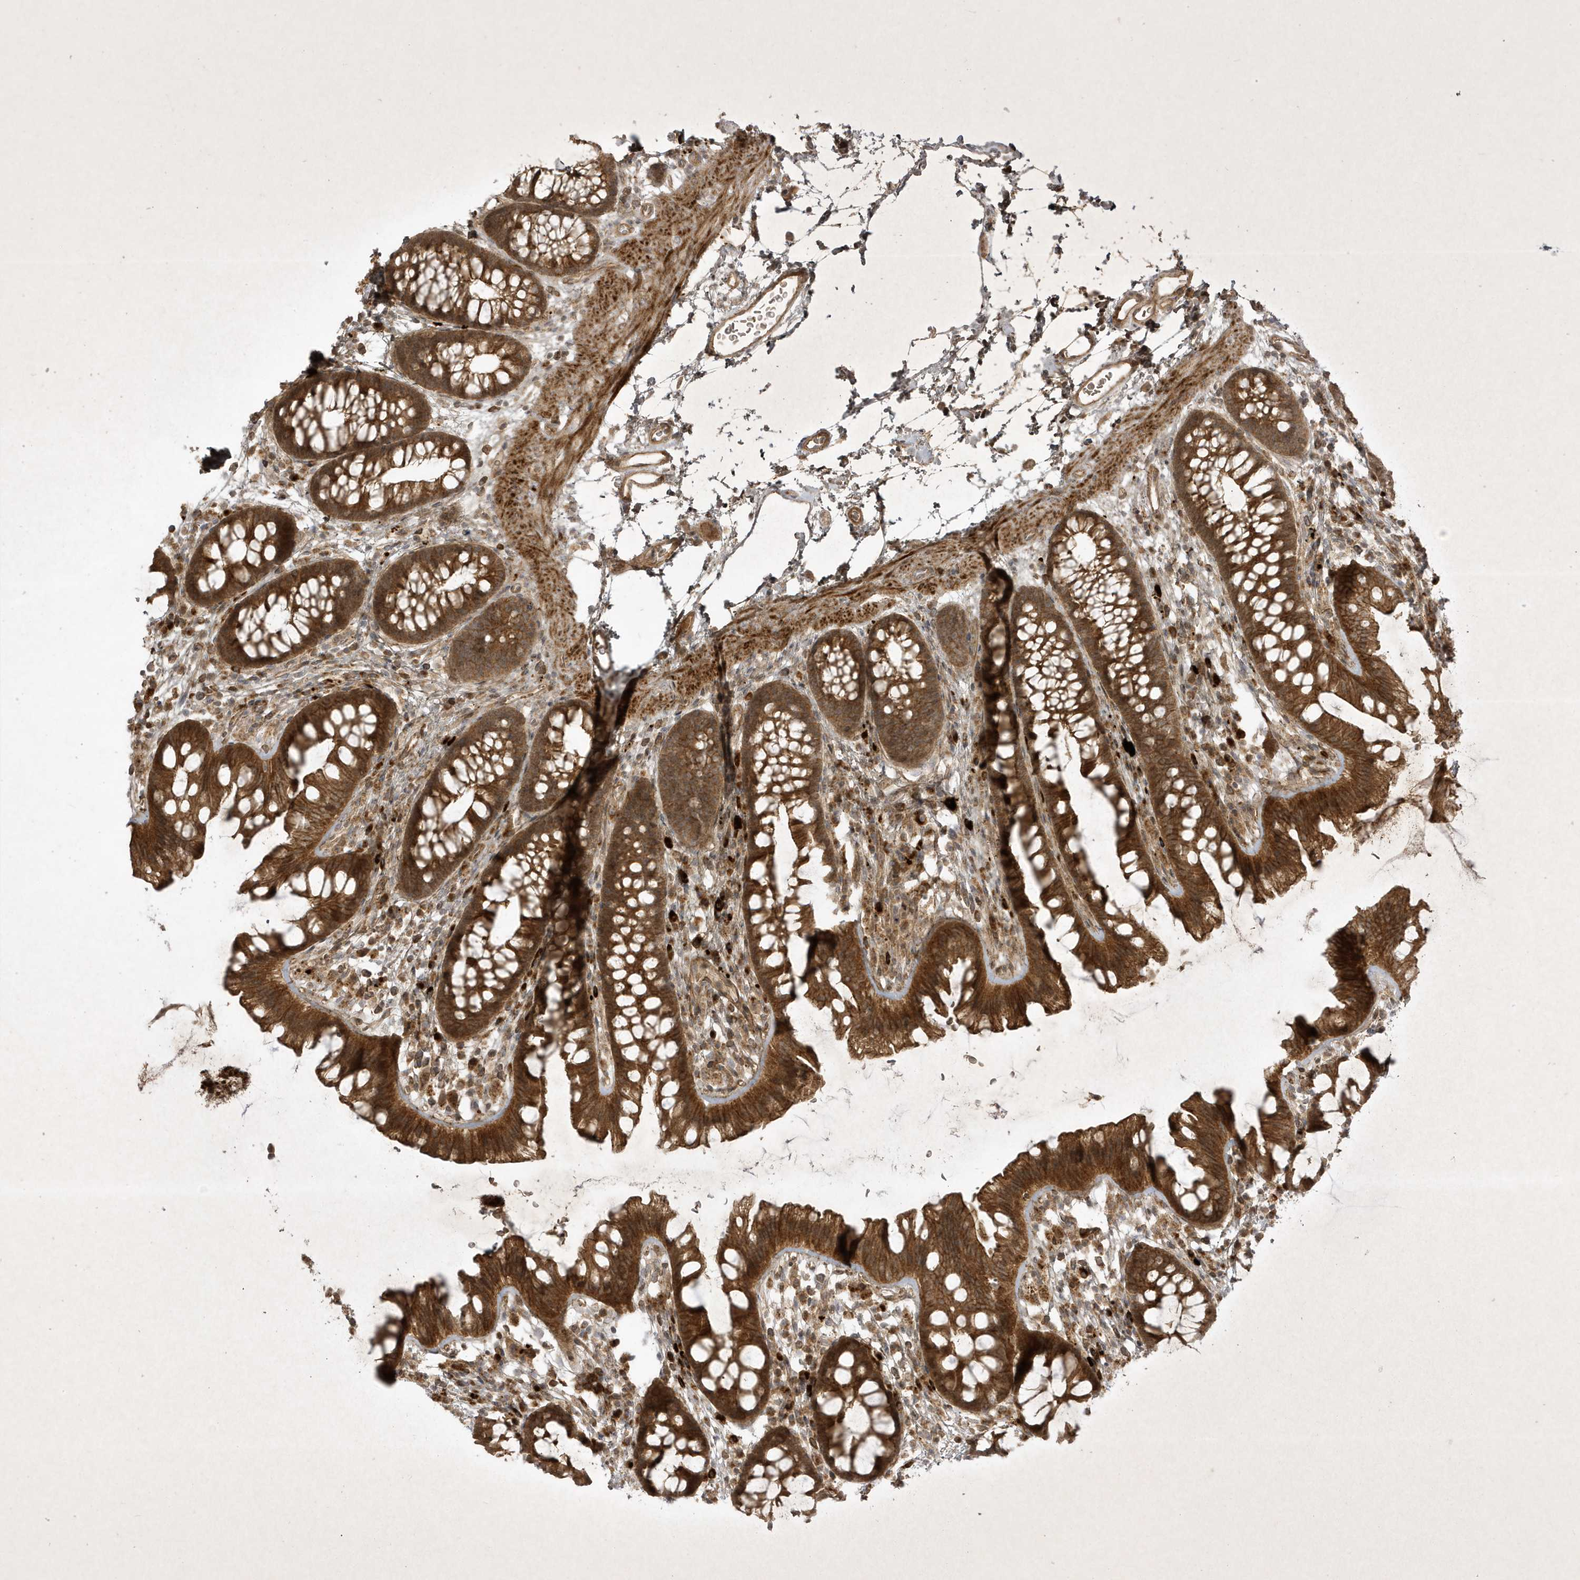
{"staining": {"intensity": "moderate", "quantity": ">75%", "location": "cytoplasmic/membranous"}, "tissue": "colon", "cell_type": "Endothelial cells", "image_type": "normal", "snomed": [{"axis": "morphology", "description": "Normal tissue, NOS"}, {"axis": "topography", "description": "Colon"}], "caption": "Endothelial cells exhibit medium levels of moderate cytoplasmic/membranous expression in approximately >75% of cells in normal colon.", "gene": "FAM83C", "patient": {"sex": "female", "age": 62}}